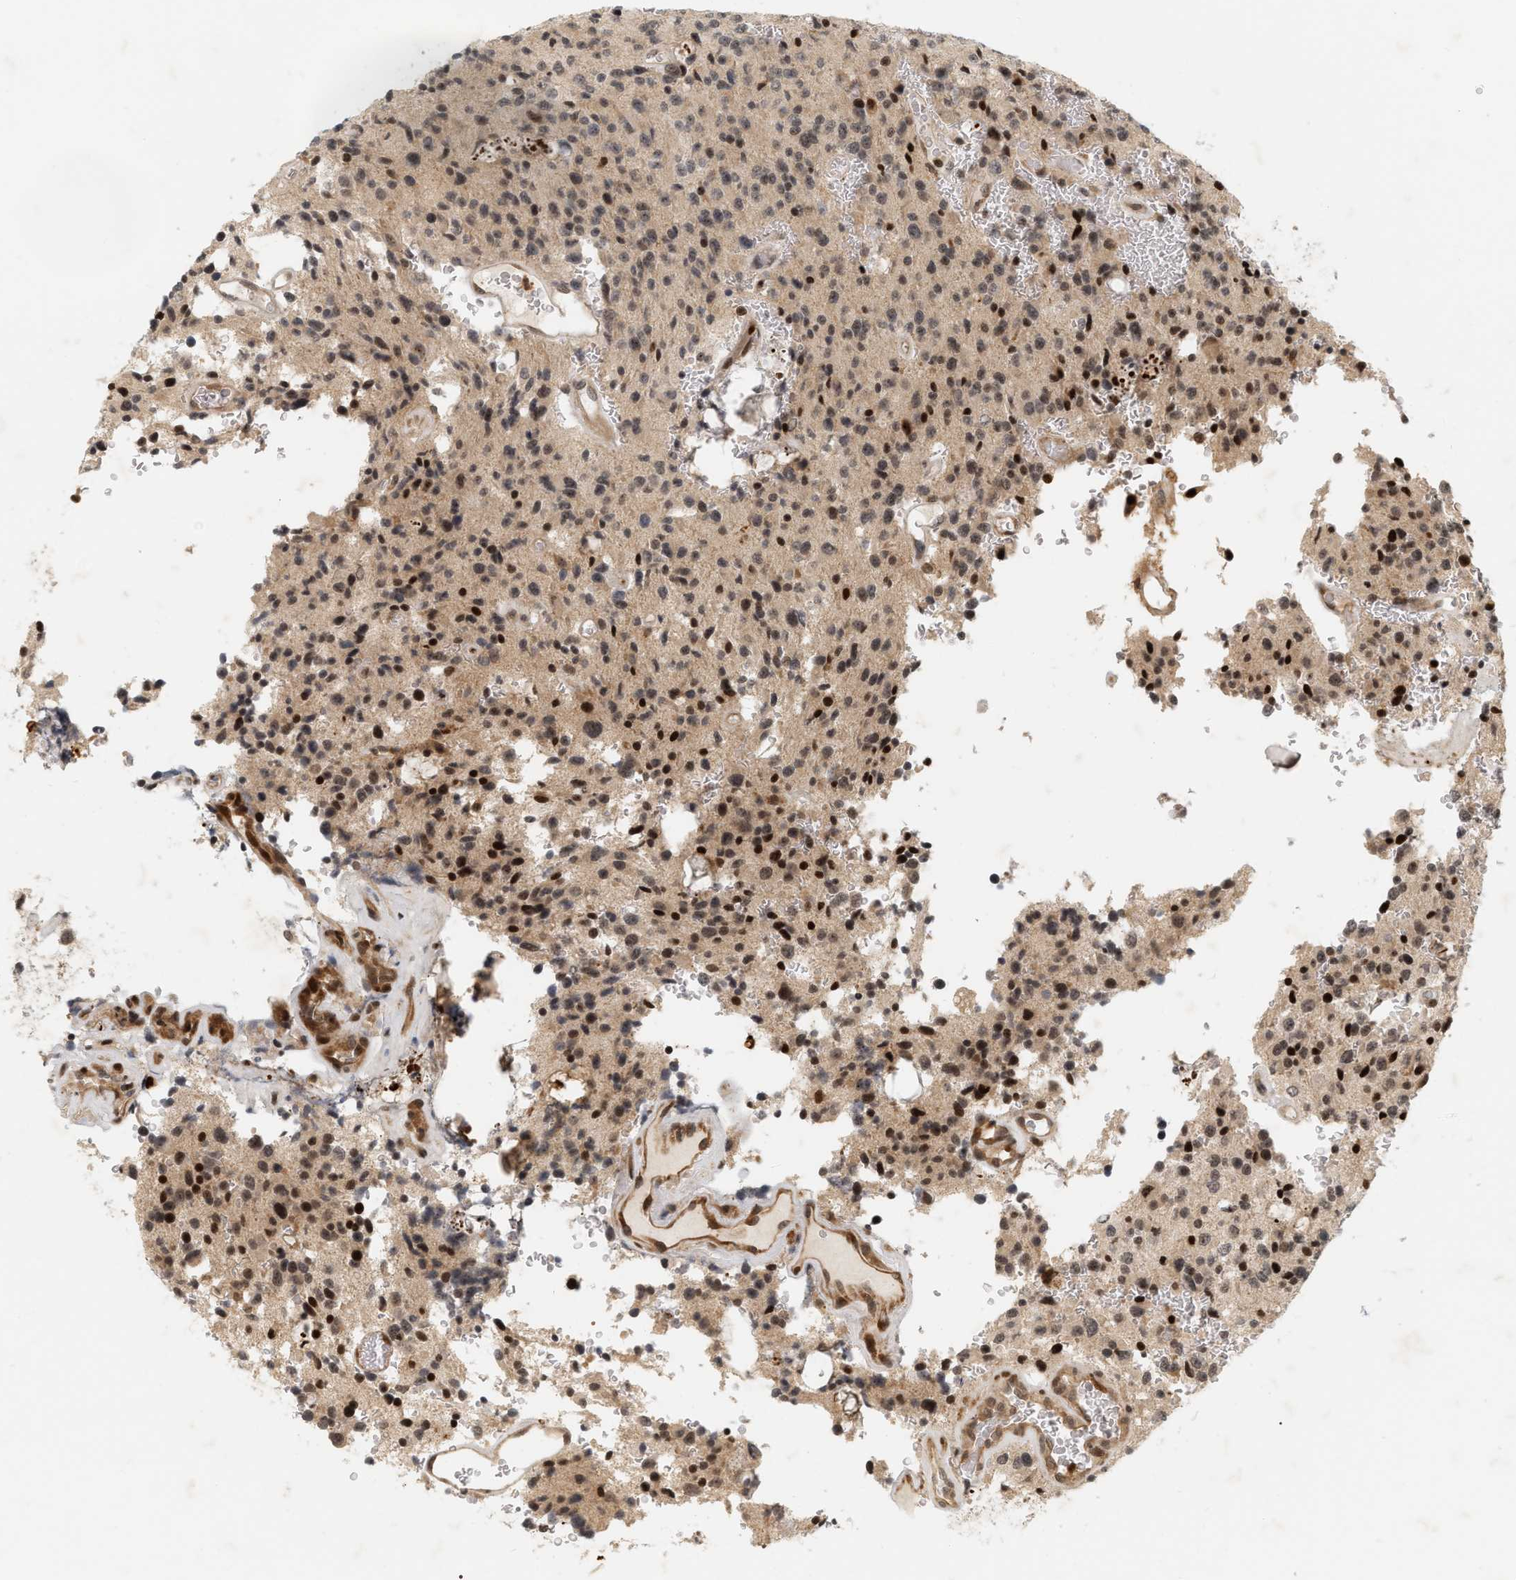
{"staining": {"intensity": "weak", "quantity": ">75%", "location": "cytoplasmic/membranous,nuclear"}, "tissue": "glioma", "cell_type": "Tumor cells", "image_type": "cancer", "snomed": [{"axis": "morphology", "description": "Glioma, malignant, Low grade"}, {"axis": "topography", "description": "Brain"}], "caption": "Approximately >75% of tumor cells in human glioma reveal weak cytoplasmic/membranous and nuclear protein positivity as visualized by brown immunohistochemical staining.", "gene": "NFE2L2", "patient": {"sex": "male", "age": 58}}